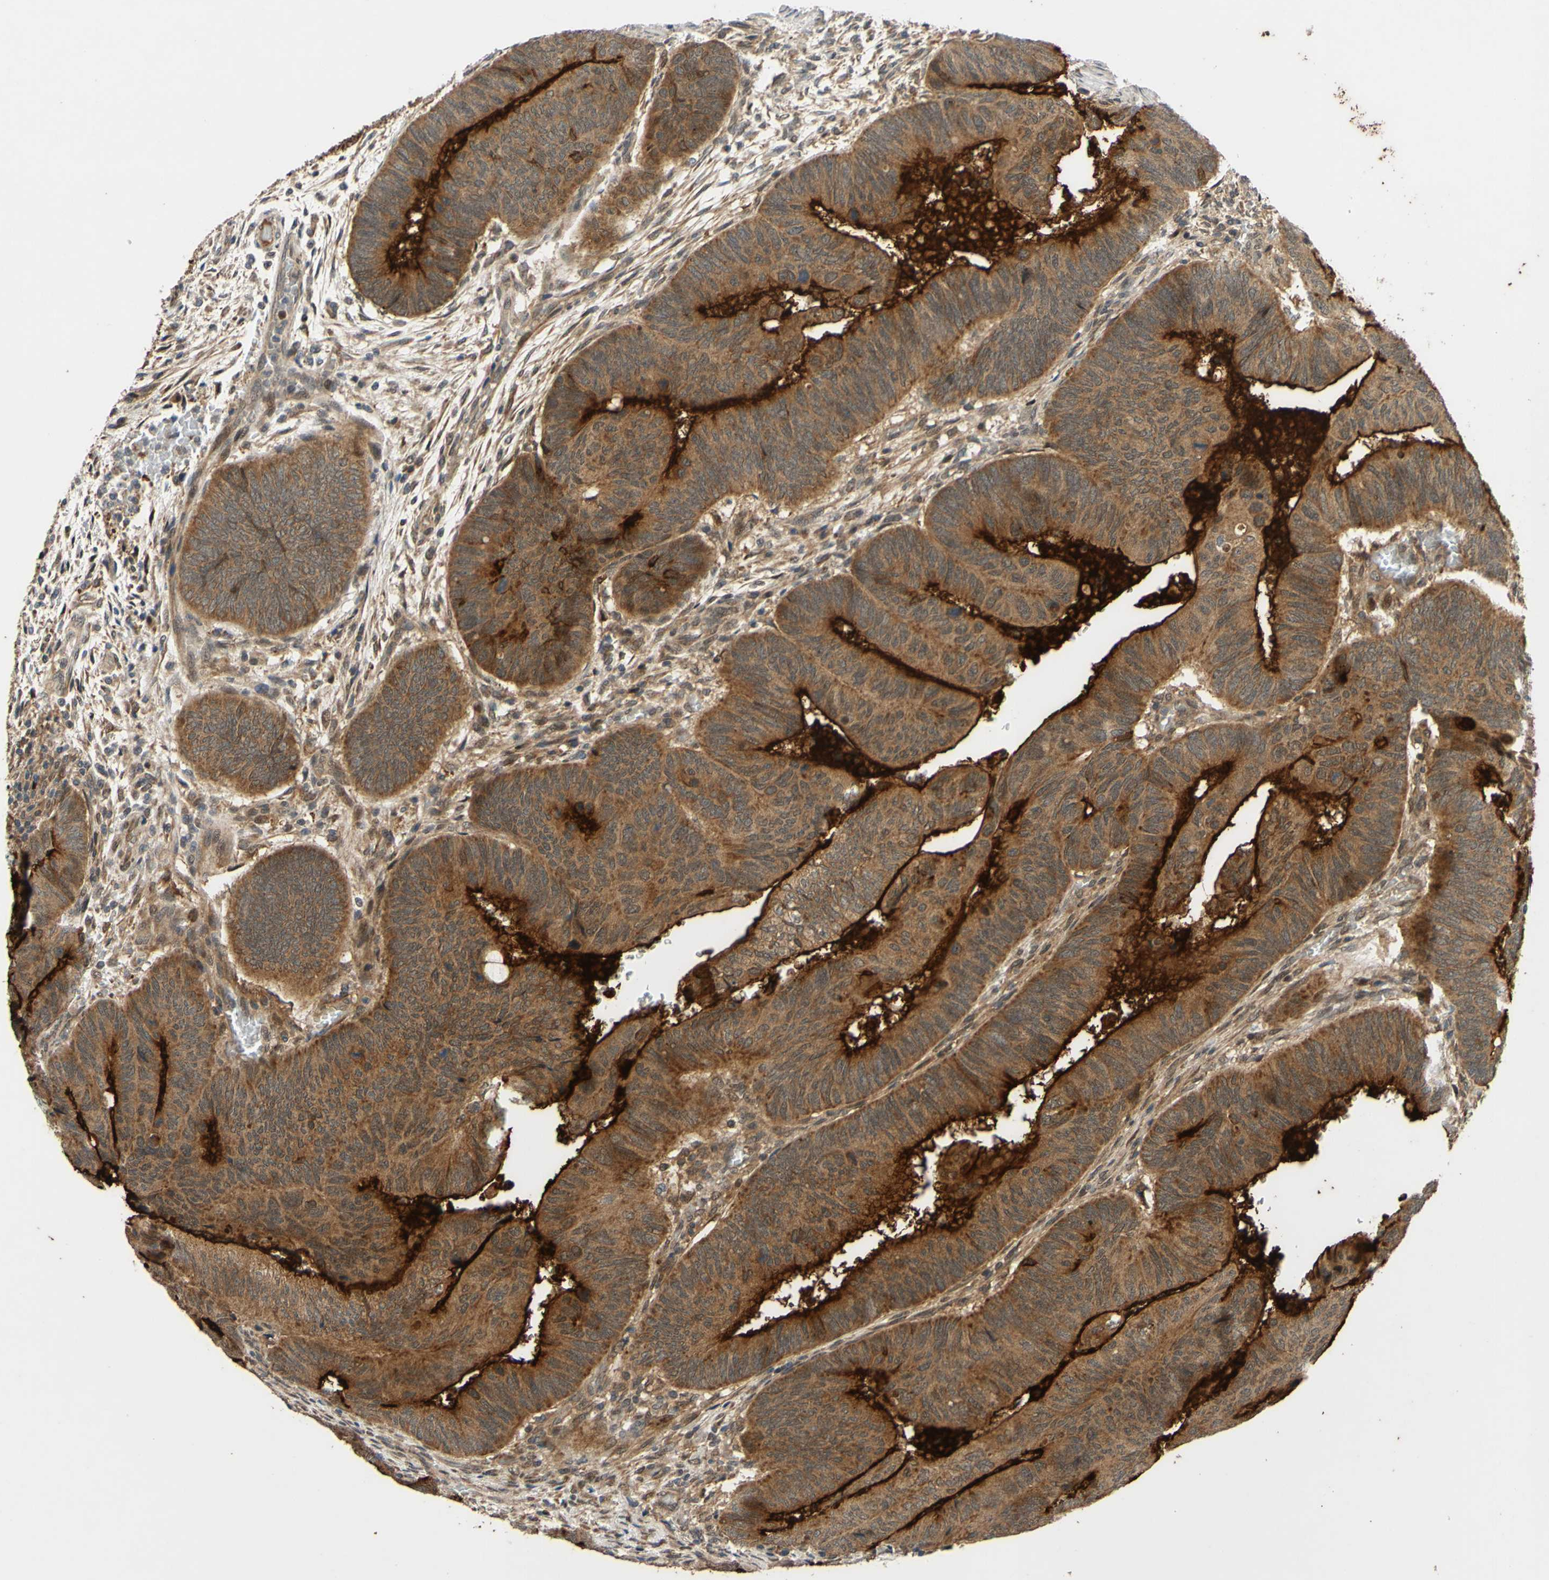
{"staining": {"intensity": "strong", "quantity": ">75%", "location": "cytoplasmic/membranous"}, "tissue": "colorectal cancer", "cell_type": "Tumor cells", "image_type": "cancer", "snomed": [{"axis": "morphology", "description": "Normal tissue, NOS"}, {"axis": "morphology", "description": "Adenocarcinoma, NOS"}, {"axis": "topography", "description": "Rectum"}, {"axis": "topography", "description": "Peripheral nerve tissue"}], "caption": "About >75% of tumor cells in colorectal cancer exhibit strong cytoplasmic/membranous protein positivity as visualized by brown immunohistochemical staining.", "gene": "ABCC8", "patient": {"sex": "male", "age": 92}}